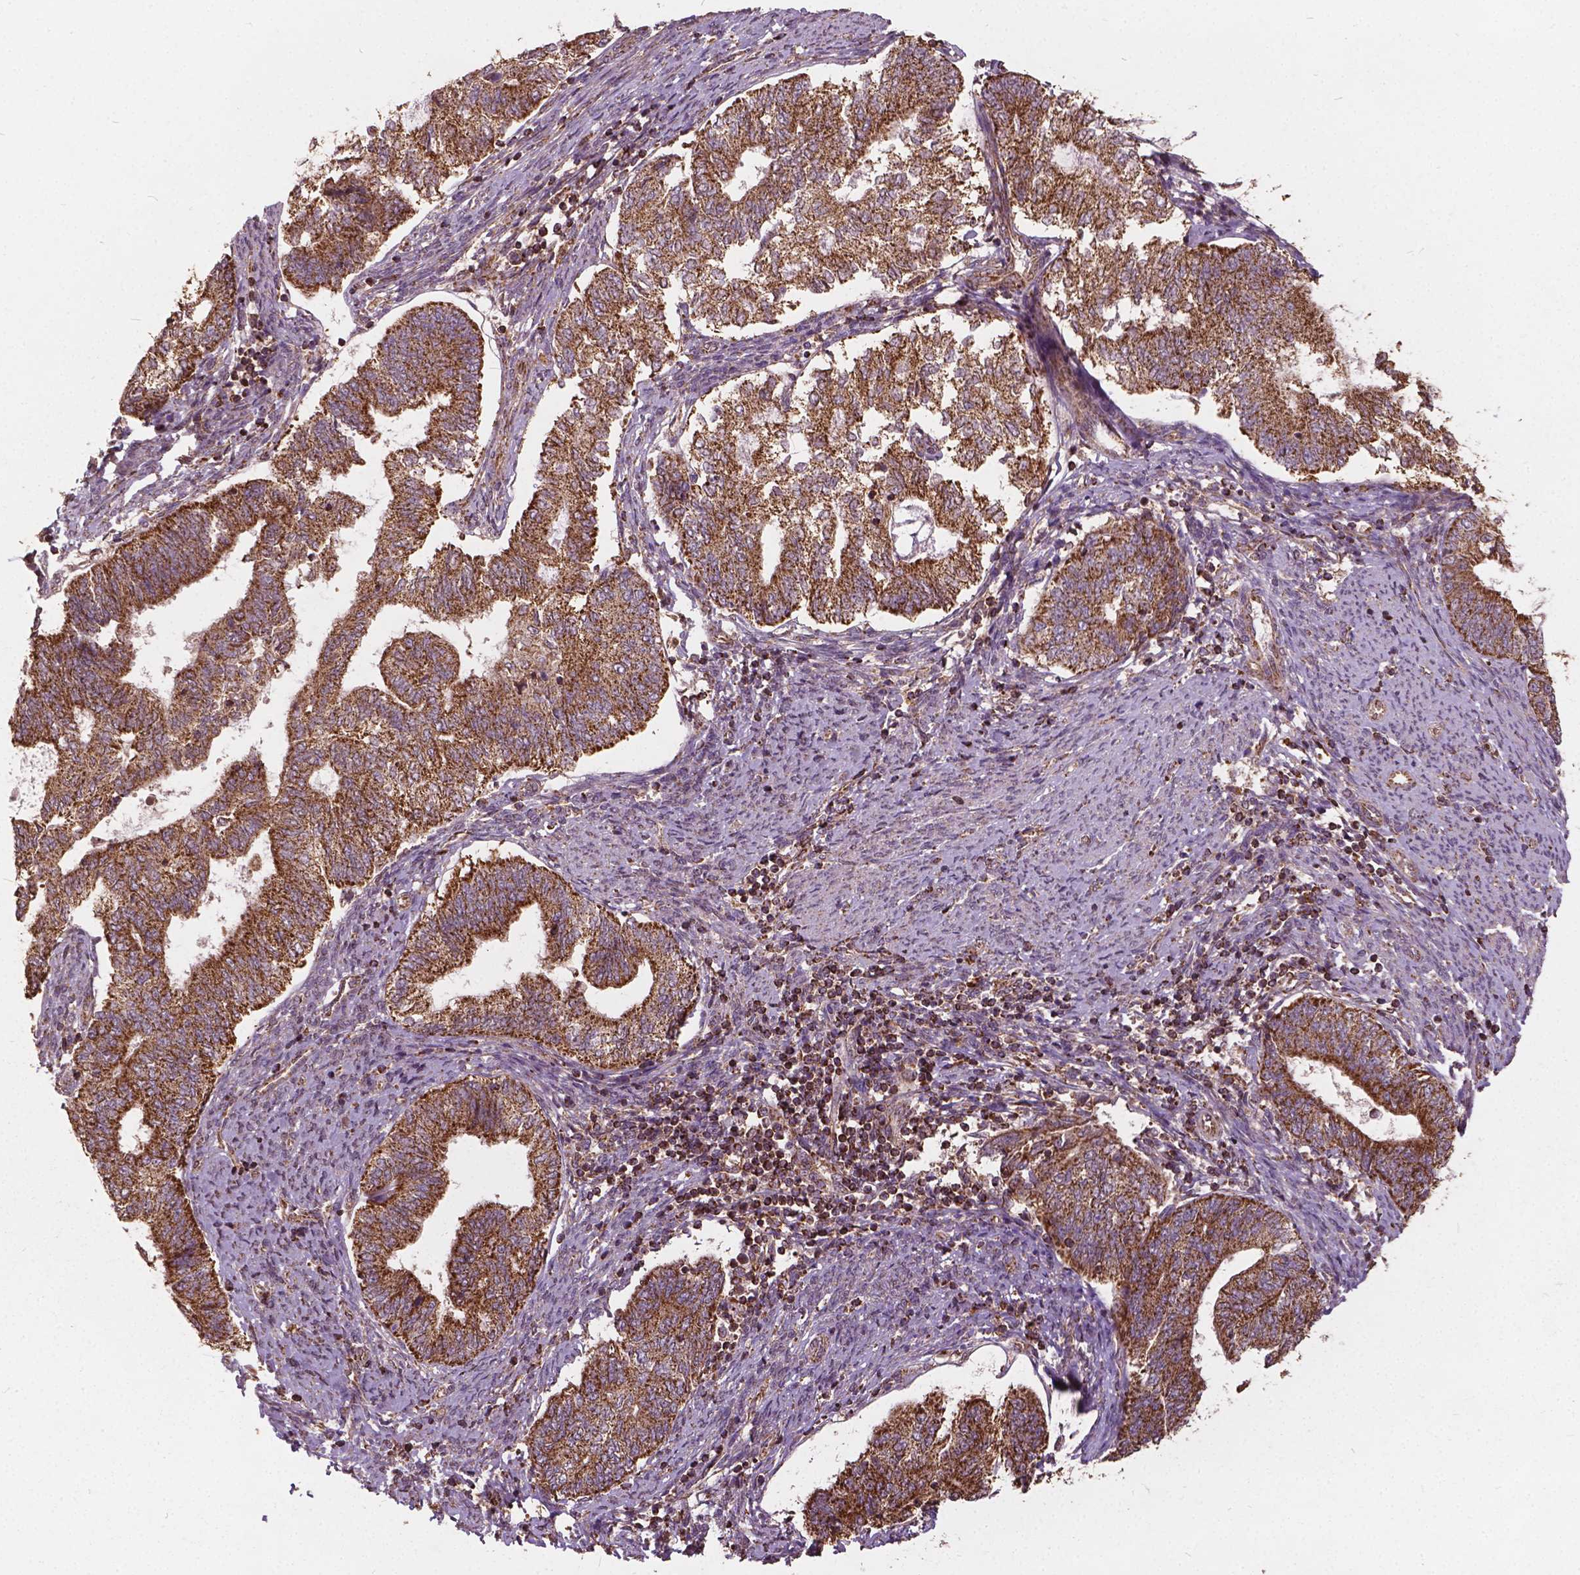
{"staining": {"intensity": "strong", "quantity": ">75%", "location": "cytoplasmic/membranous"}, "tissue": "endometrial cancer", "cell_type": "Tumor cells", "image_type": "cancer", "snomed": [{"axis": "morphology", "description": "Adenocarcinoma, NOS"}, {"axis": "topography", "description": "Endometrium"}], "caption": "An image of adenocarcinoma (endometrial) stained for a protein demonstrates strong cytoplasmic/membranous brown staining in tumor cells.", "gene": "UBXN2A", "patient": {"sex": "female", "age": 65}}